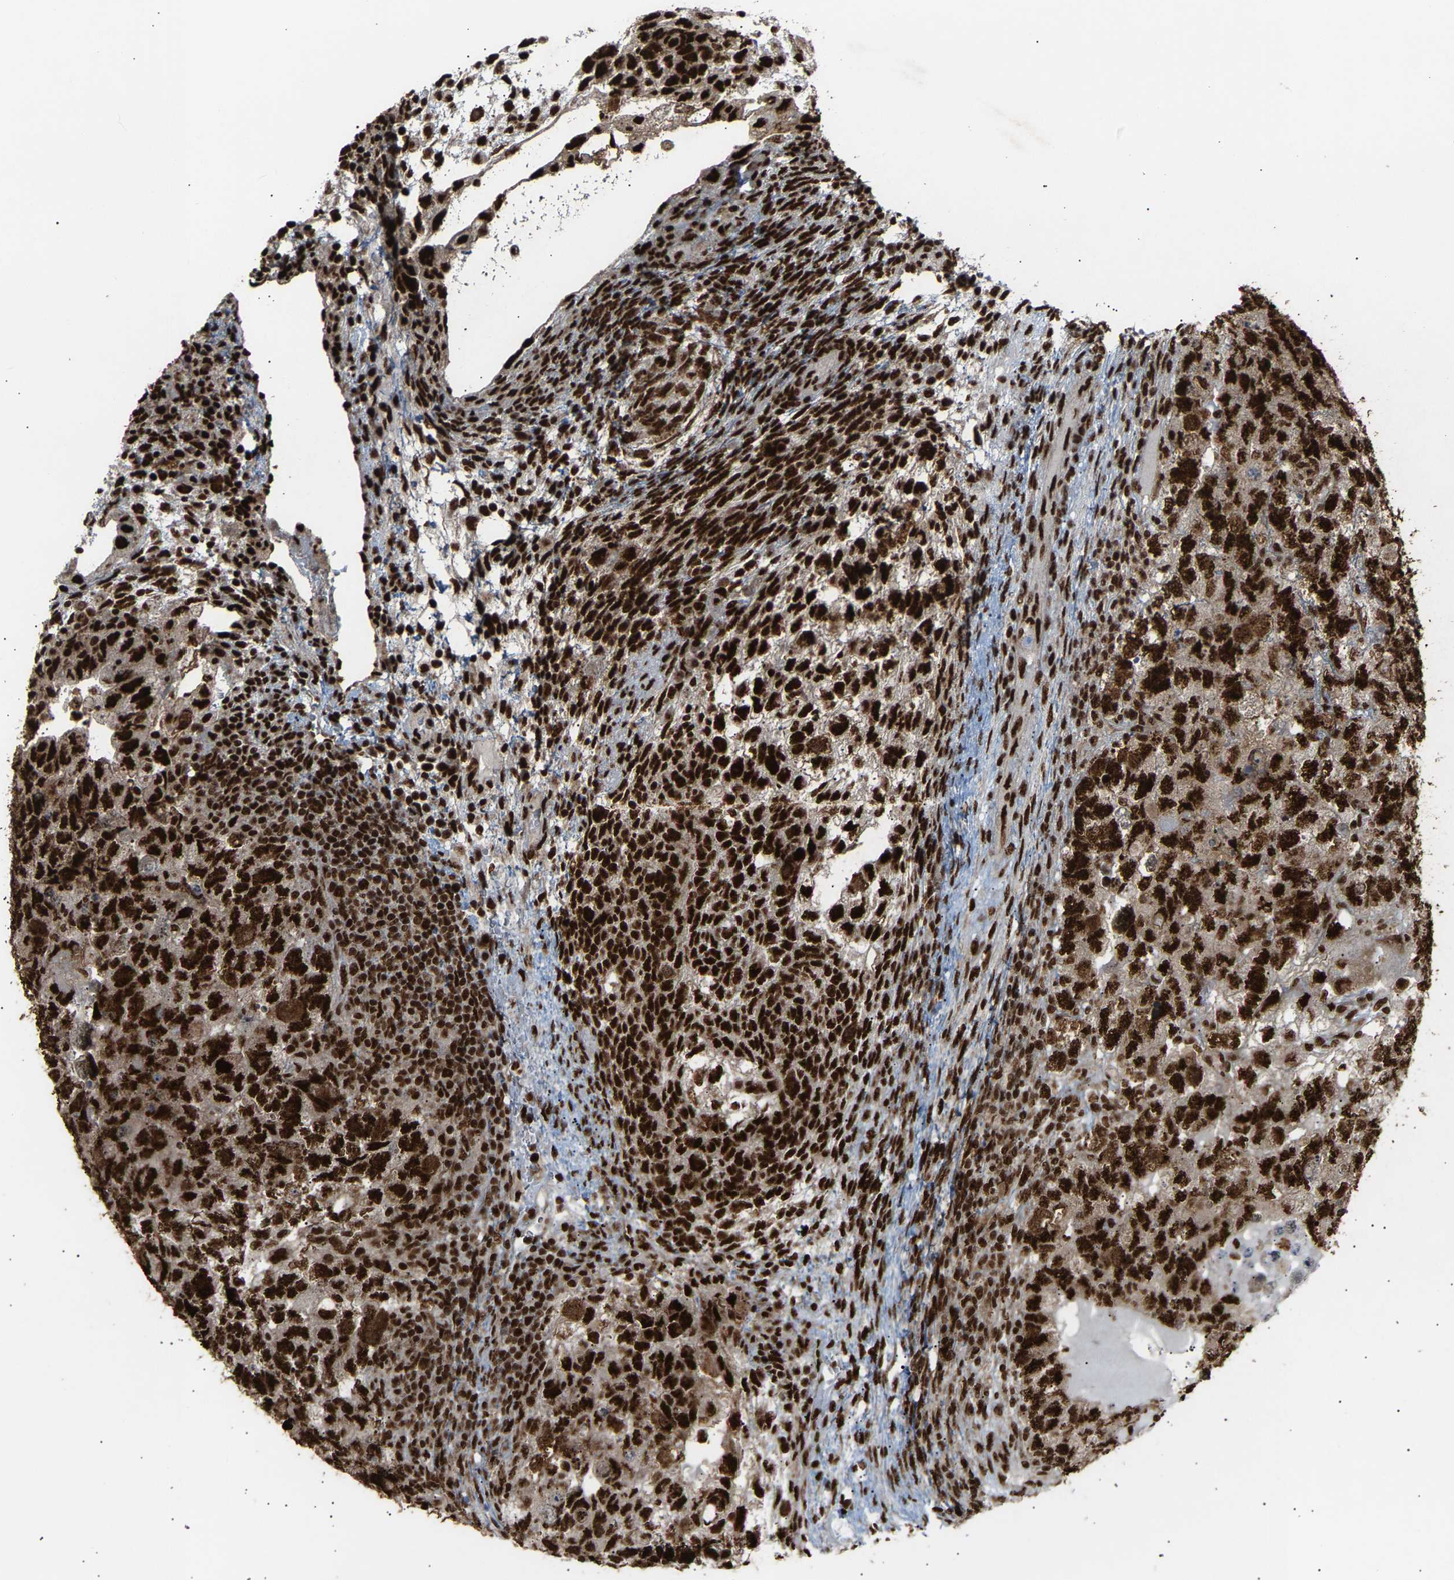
{"staining": {"intensity": "strong", "quantity": ">75%", "location": "nuclear"}, "tissue": "testis cancer", "cell_type": "Tumor cells", "image_type": "cancer", "snomed": [{"axis": "morphology", "description": "Carcinoma, Embryonal, NOS"}, {"axis": "topography", "description": "Testis"}], "caption": "IHC photomicrograph of human testis embryonal carcinoma stained for a protein (brown), which exhibits high levels of strong nuclear expression in approximately >75% of tumor cells.", "gene": "ALYREF", "patient": {"sex": "male", "age": 36}}